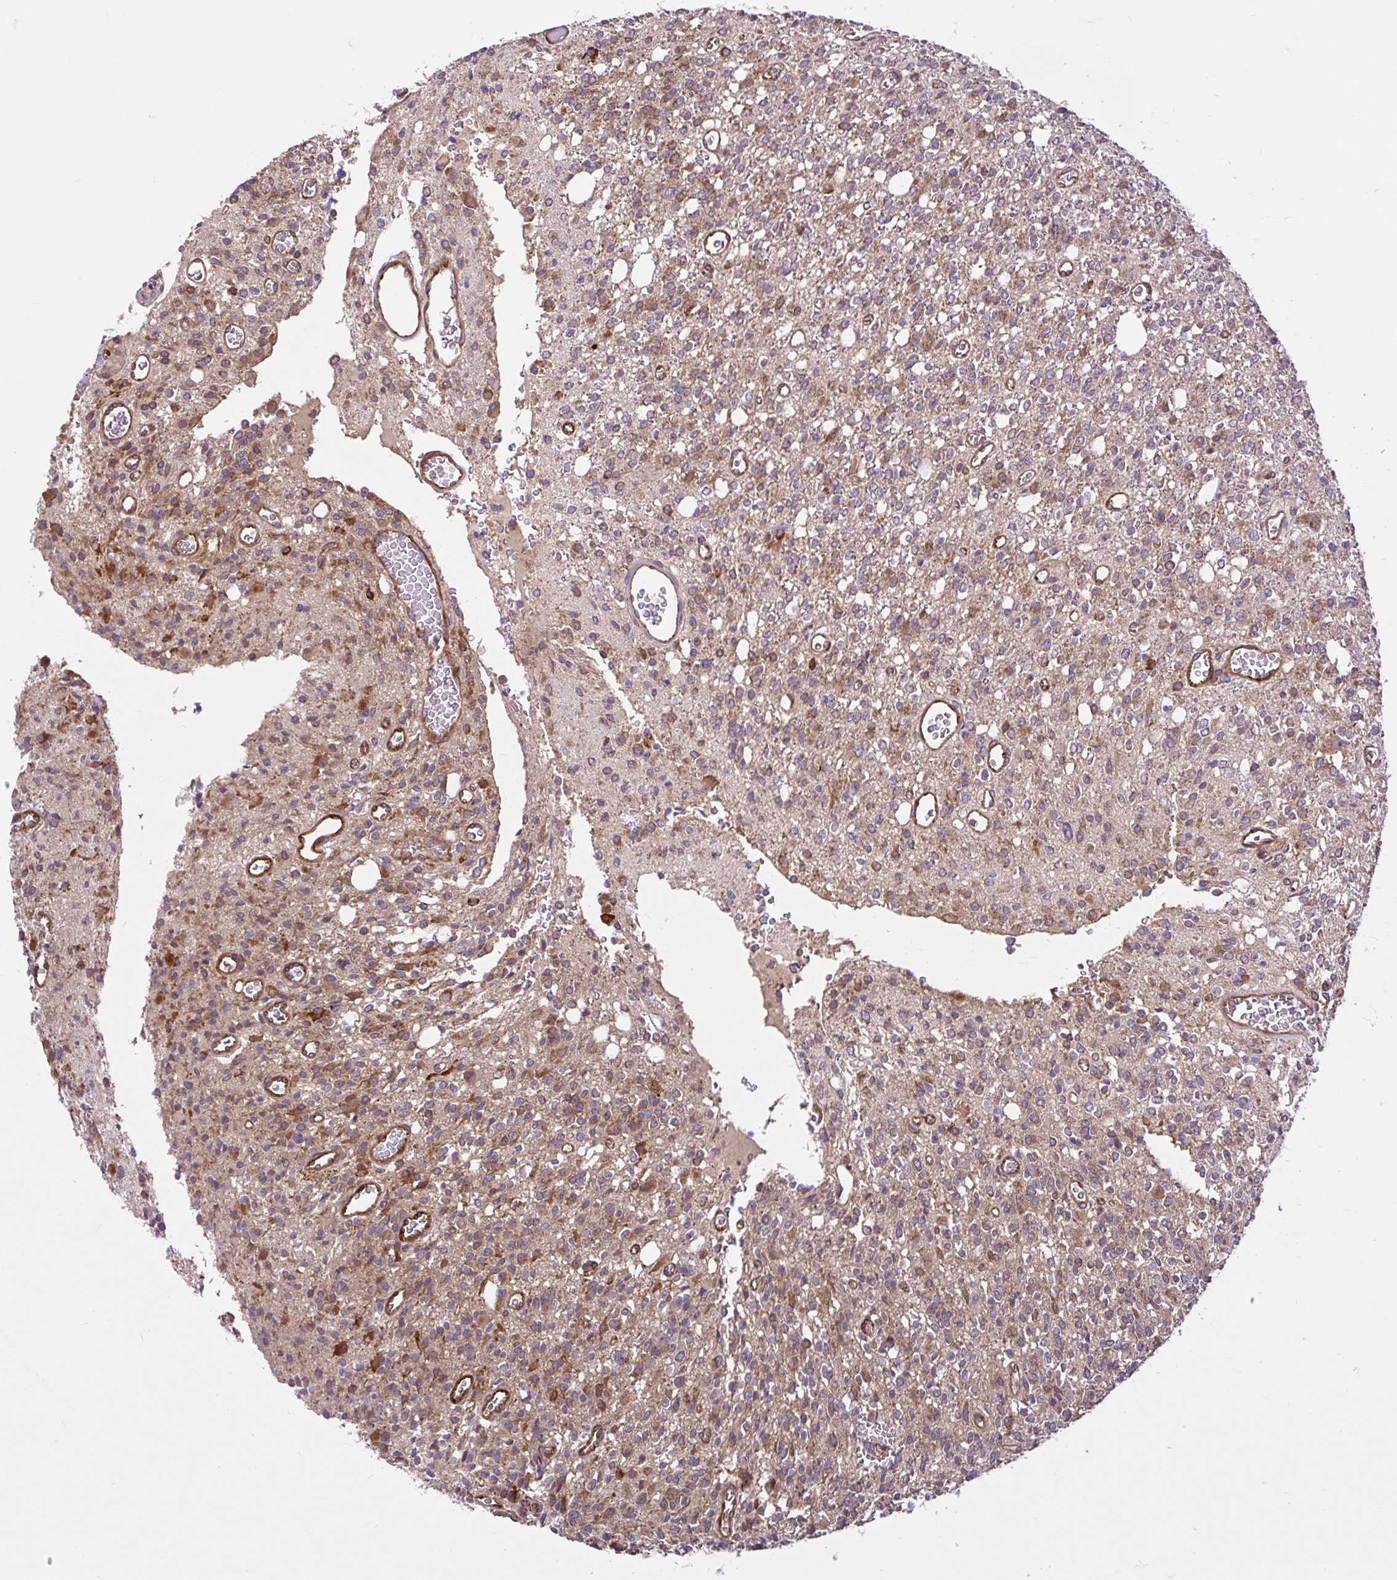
{"staining": {"intensity": "moderate", "quantity": ">75%", "location": "cytoplasmic/membranous"}, "tissue": "glioma", "cell_type": "Tumor cells", "image_type": "cancer", "snomed": [{"axis": "morphology", "description": "Glioma, malignant, High grade"}, {"axis": "topography", "description": "Brain"}], "caption": "Tumor cells show moderate cytoplasmic/membranous positivity in about >75% of cells in malignant glioma (high-grade). (Brightfield microscopy of DAB IHC at high magnification).", "gene": "NTPCR", "patient": {"sex": "male", "age": 34}}